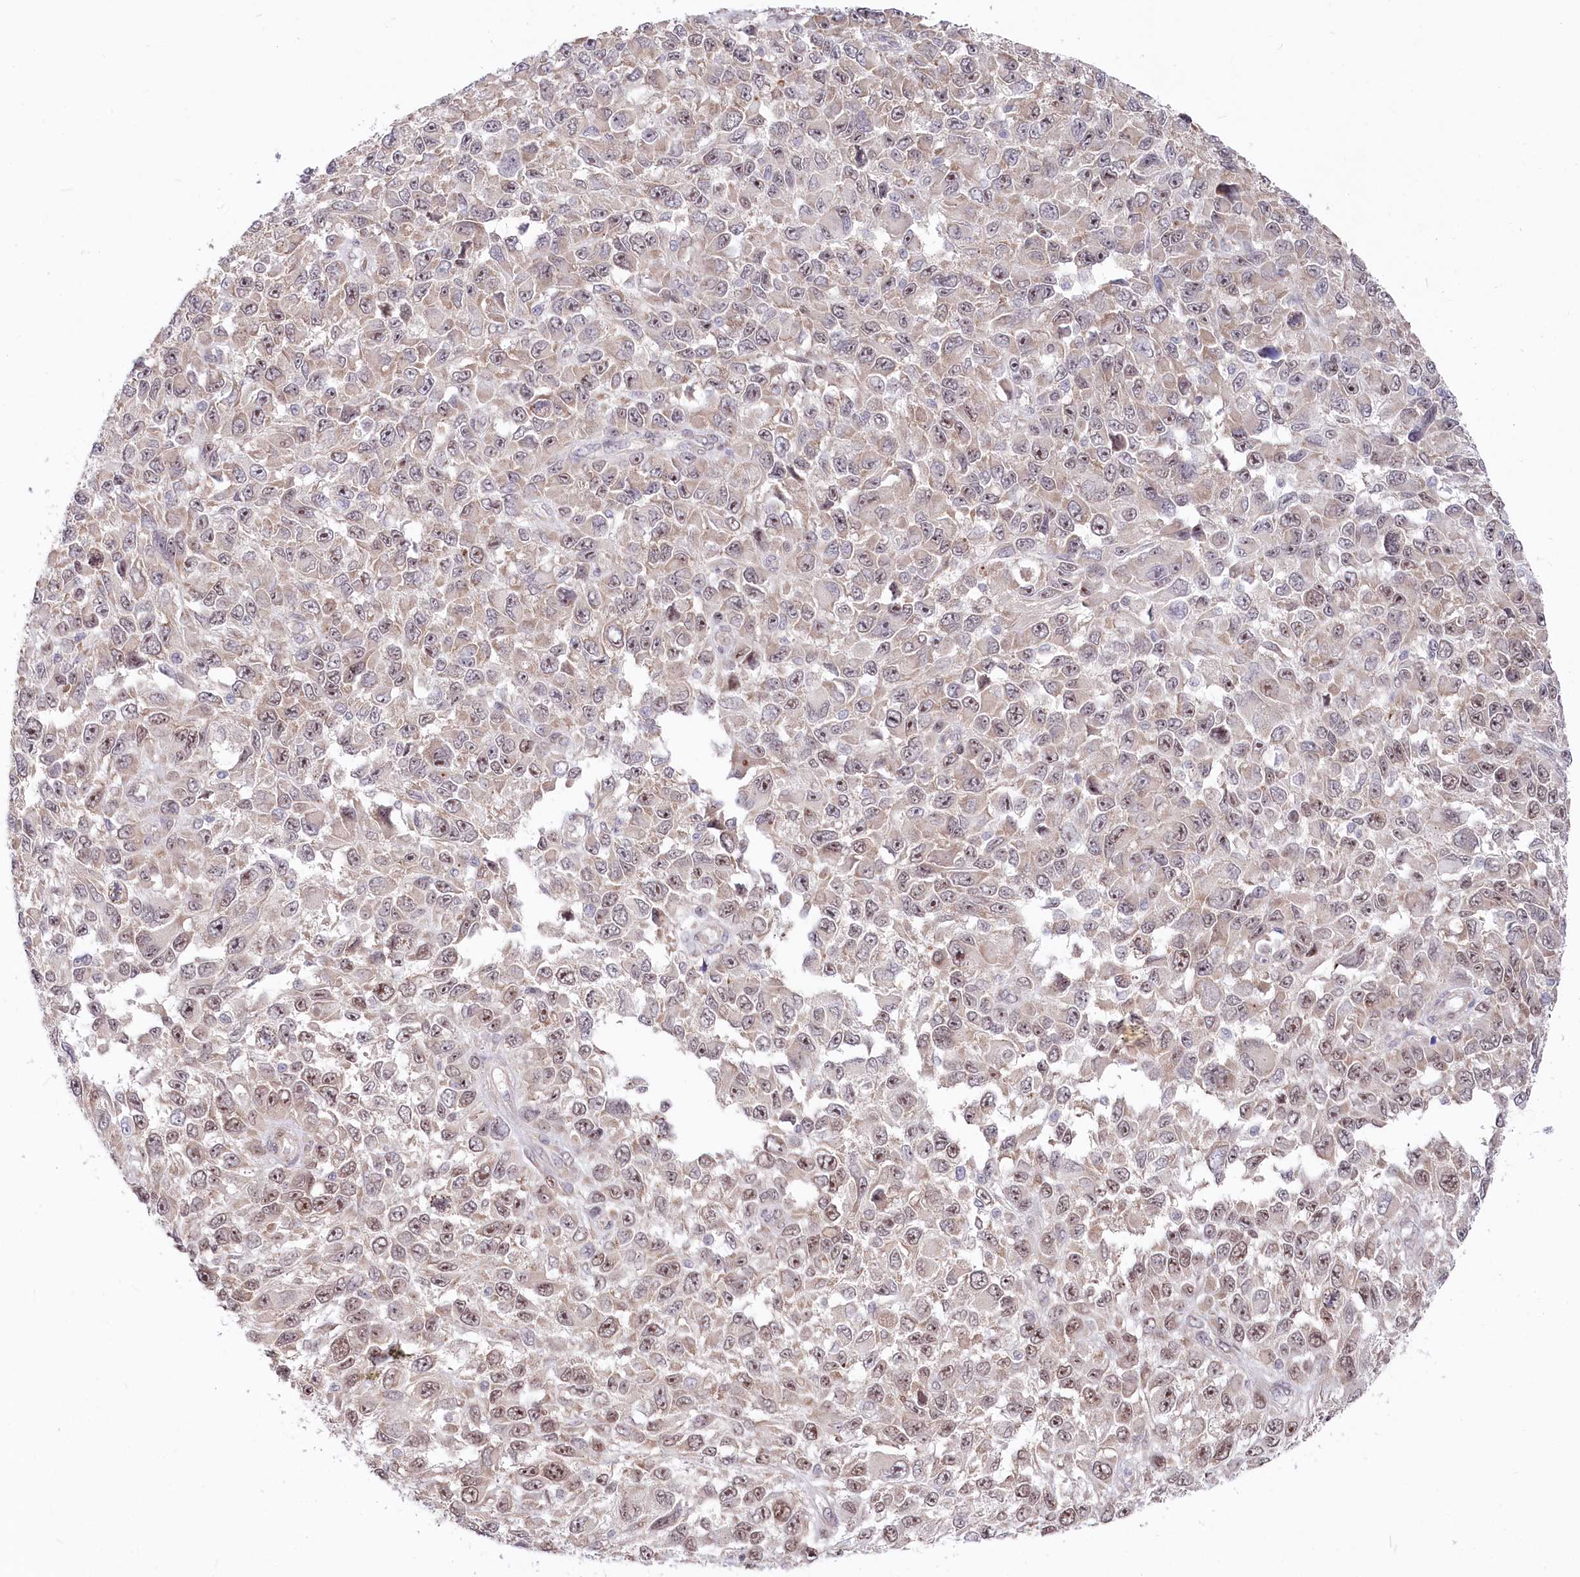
{"staining": {"intensity": "moderate", "quantity": "25%-75%", "location": "nuclear"}, "tissue": "melanoma", "cell_type": "Tumor cells", "image_type": "cancer", "snomed": [{"axis": "morphology", "description": "Malignant melanoma, NOS"}, {"axis": "topography", "description": "Skin"}], "caption": "Immunohistochemical staining of human melanoma exhibits moderate nuclear protein staining in approximately 25%-75% of tumor cells. Nuclei are stained in blue.", "gene": "CGGBP1", "patient": {"sex": "female", "age": 96}}